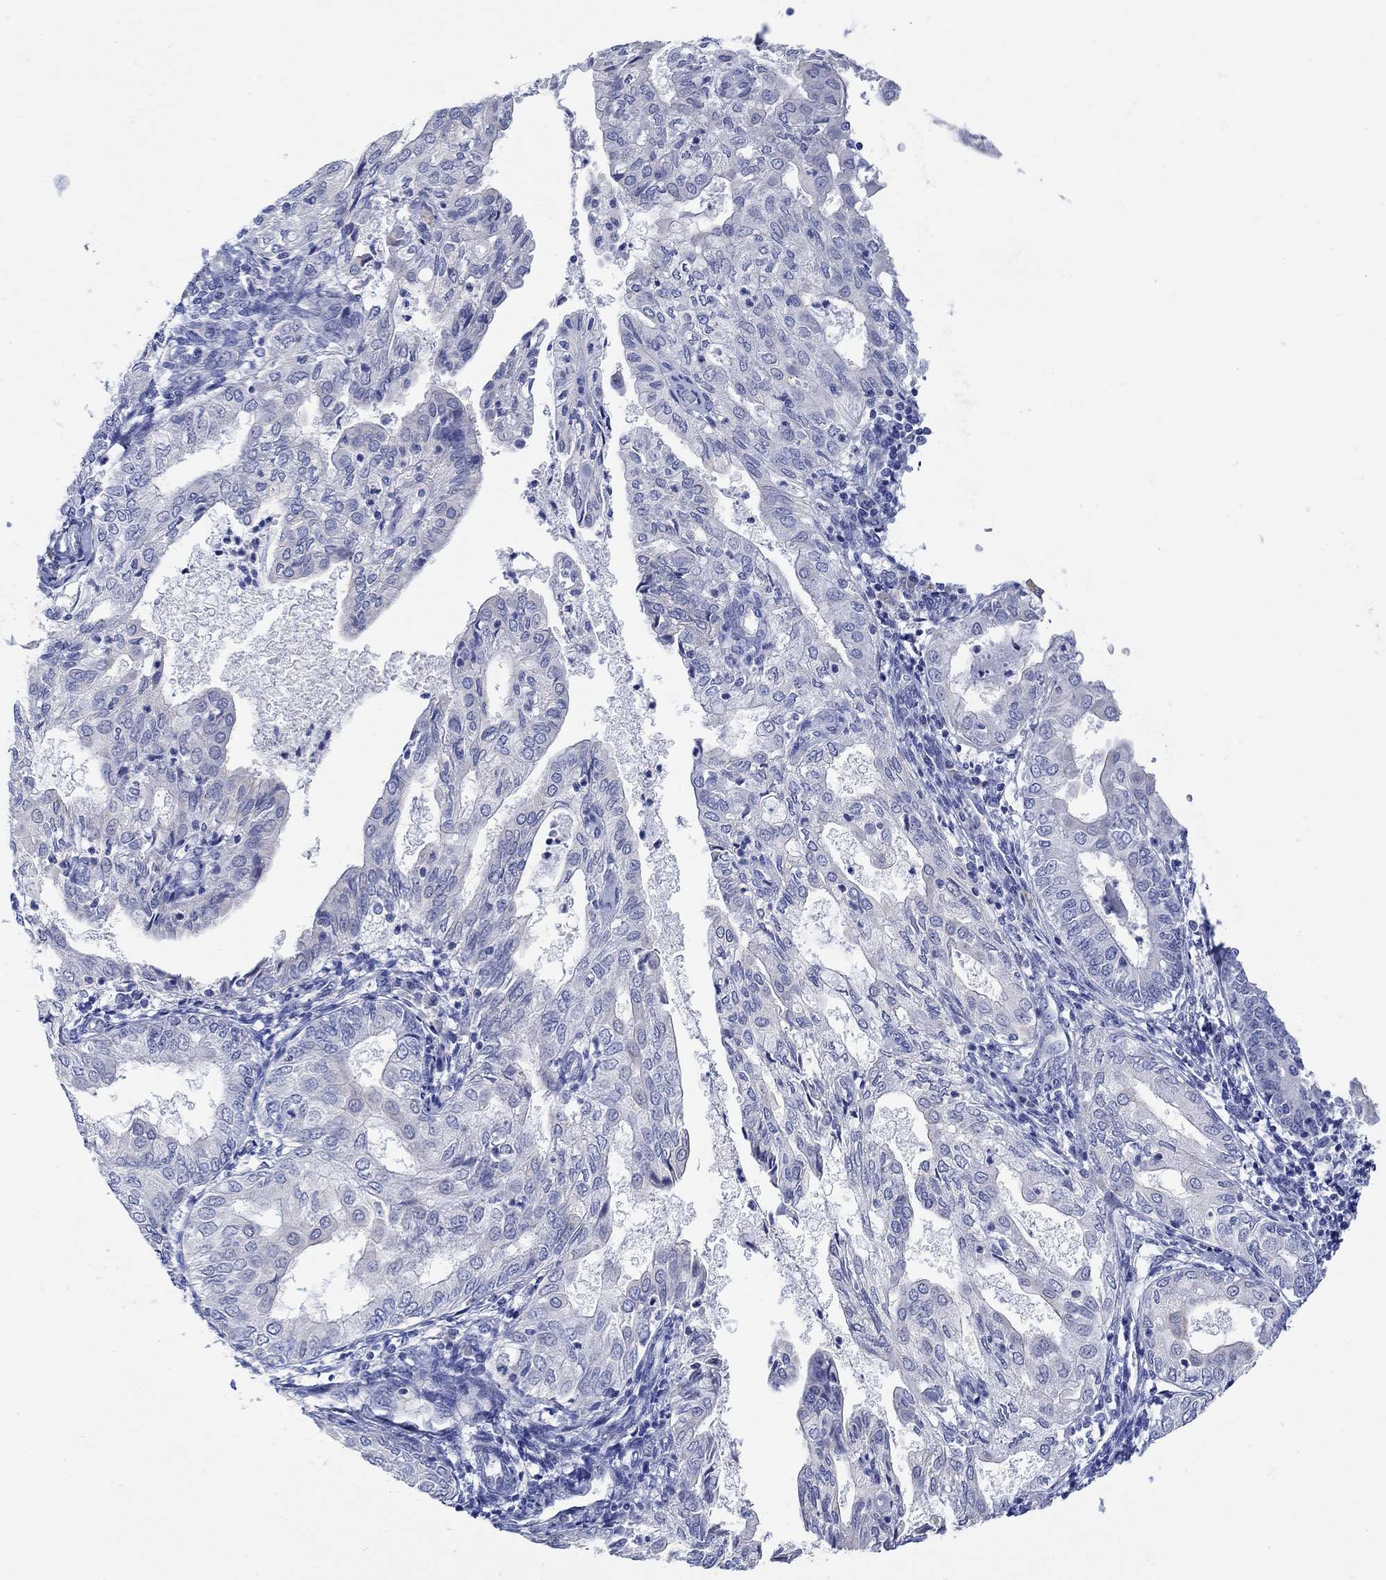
{"staining": {"intensity": "negative", "quantity": "none", "location": "none"}, "tissue": "endometrial cancer", "cell_type": "Tumor cells", "image_type": "cancer", "snomed": [{"axis": "morphology", "description": "Adenocarcinoma, NOS"}, {"axis": "topography", "description": "Endometrium"}], "caption": "Immunohistochemical staining of human endometrial cancer (adenocarcinoma) exhibits no significant positivity in tumor cells.", "gene": "KRT222", "patient": {"sex": "female", "age": 68}}